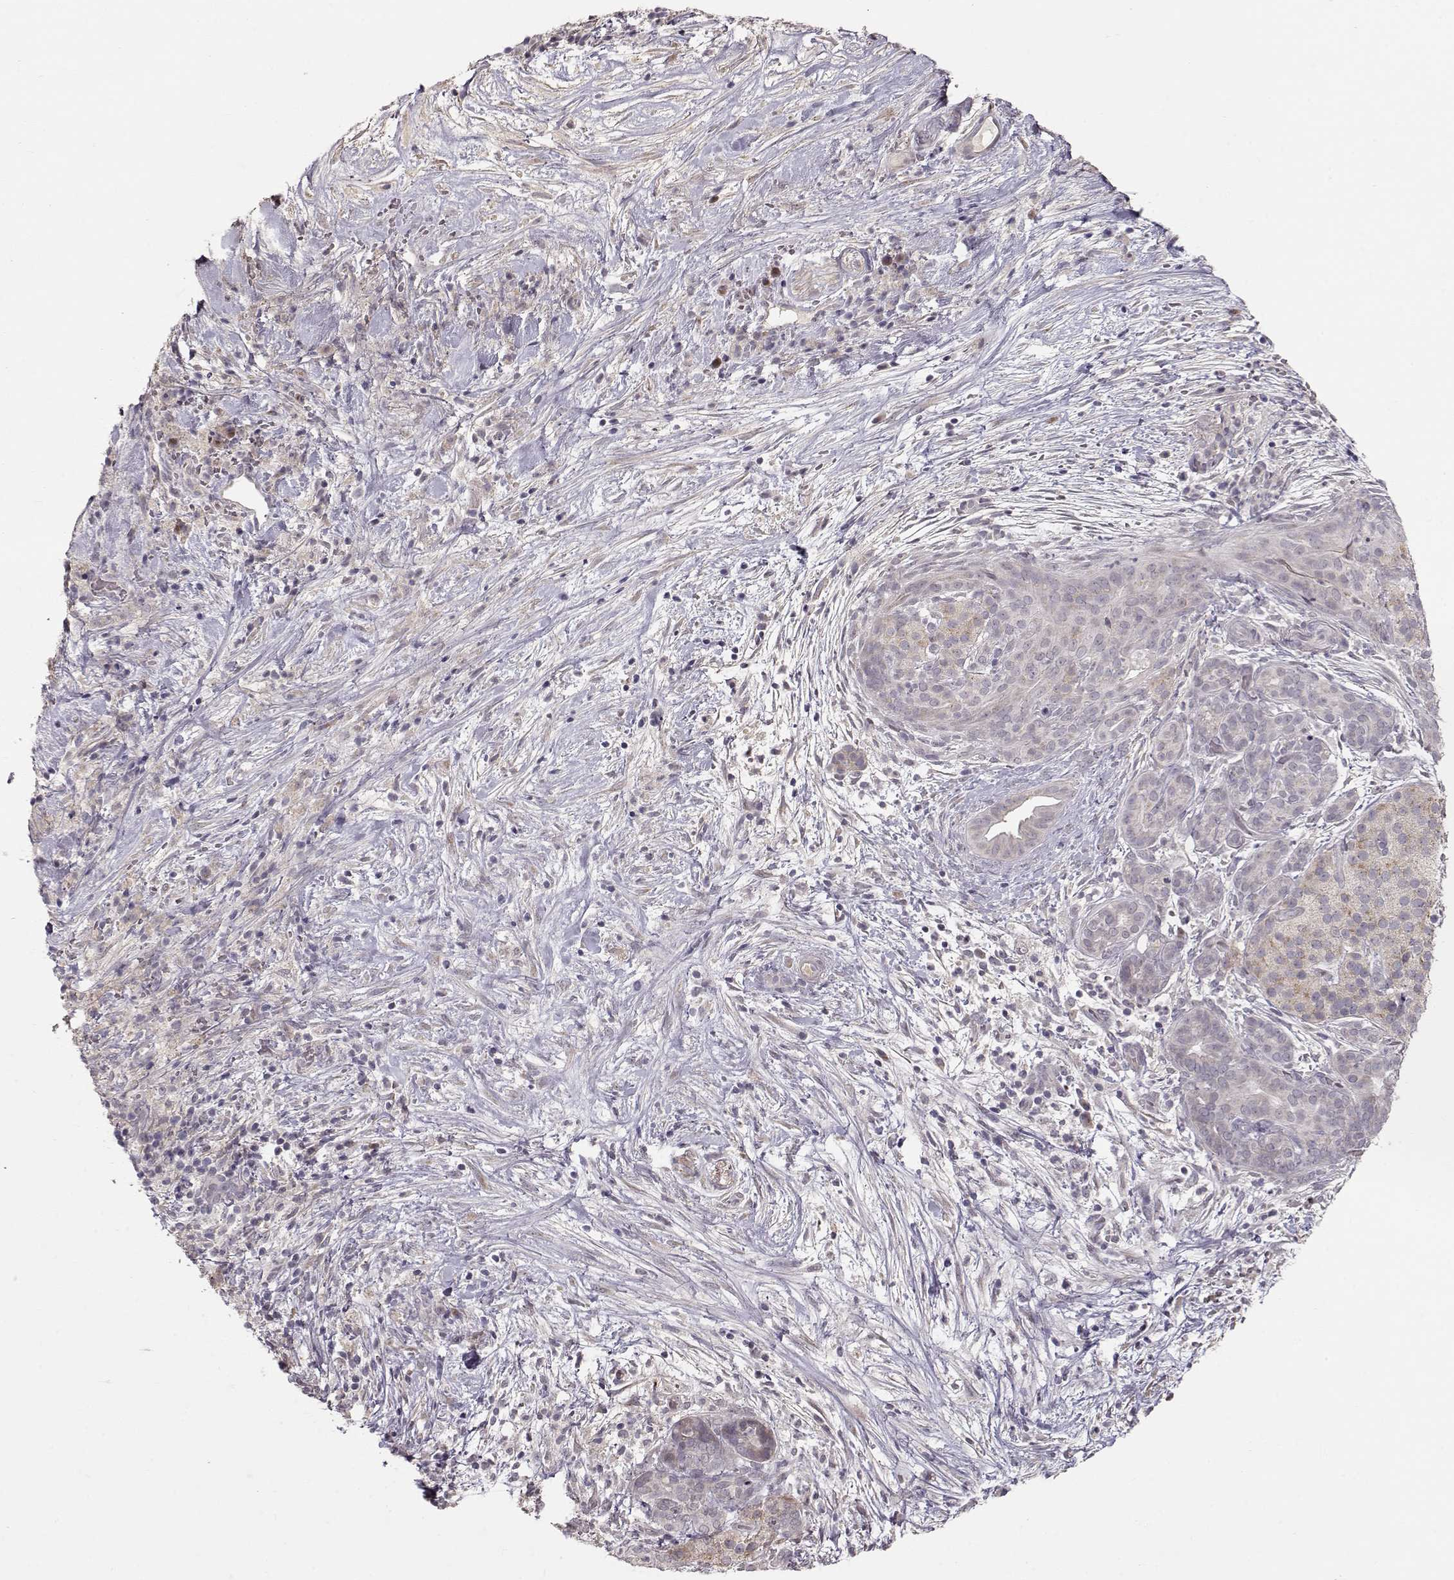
{"staining": {"intensity": "negative", "quantity": "none", "location": "none"}, "tissue": "pancreatic cancer", "cell_type": "Tumor cells", "image_type": "cancer", "snomed": [{"axis": "morphology", "description": "Adenocarcinoma, NOS"}, {"axis": "topography", "description": "Pancreas"}], "caption": "Adenocarcinoma (pancreatic) was stained to show a protein in brown. There is no significant staining in tumor cells.", "gene": "PNMT", "patient": {"sex": "male", "age": 44}}